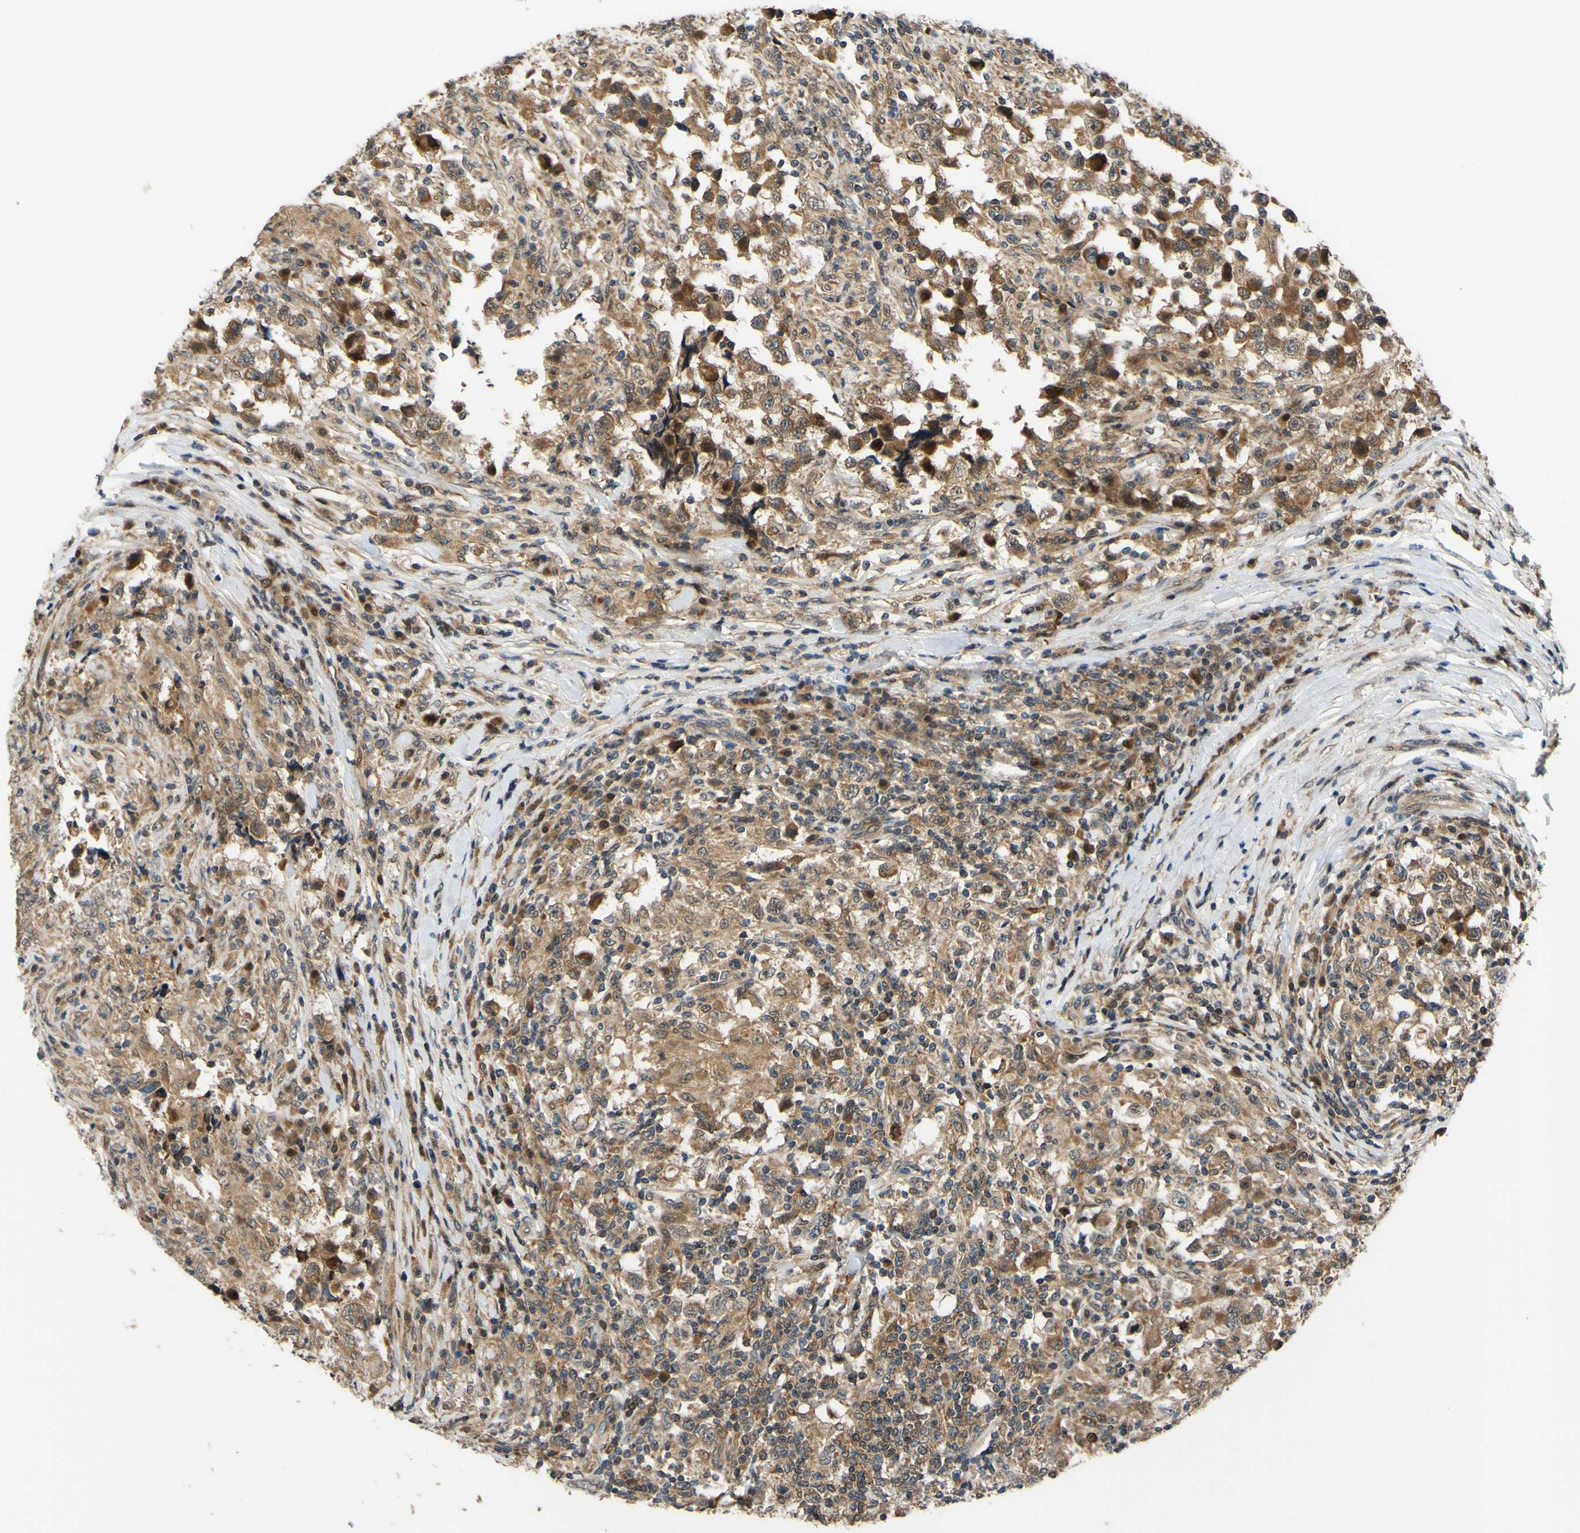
{"staining": {"intensity": "moderate", "quantity": ">75%", "location": "cytoplasmic/membranous"}, "tissue": "testis cancer", "cell_type": "Tumor cells", "image_type": "cancer", "snomed": [{"axis": "morphology", "description": "Carcinoma, Embryonal, NOS"}, {"axis": "topography", "description": "Testis"}], "caption": "Immunohistochemistry histopathology image of neoplastic tissue: human testis cancer (embryonal carcinoma) stained using immunohistochemistry (IHC) reveals medium levels of moderate protein expression localized specifically in the cytoplasmic/membranous of tumor cells, appearing as a cytoplasmic/membranous brown color.", "gene": "ABCC8", "patient": {"sex": "male", "age": 21}}